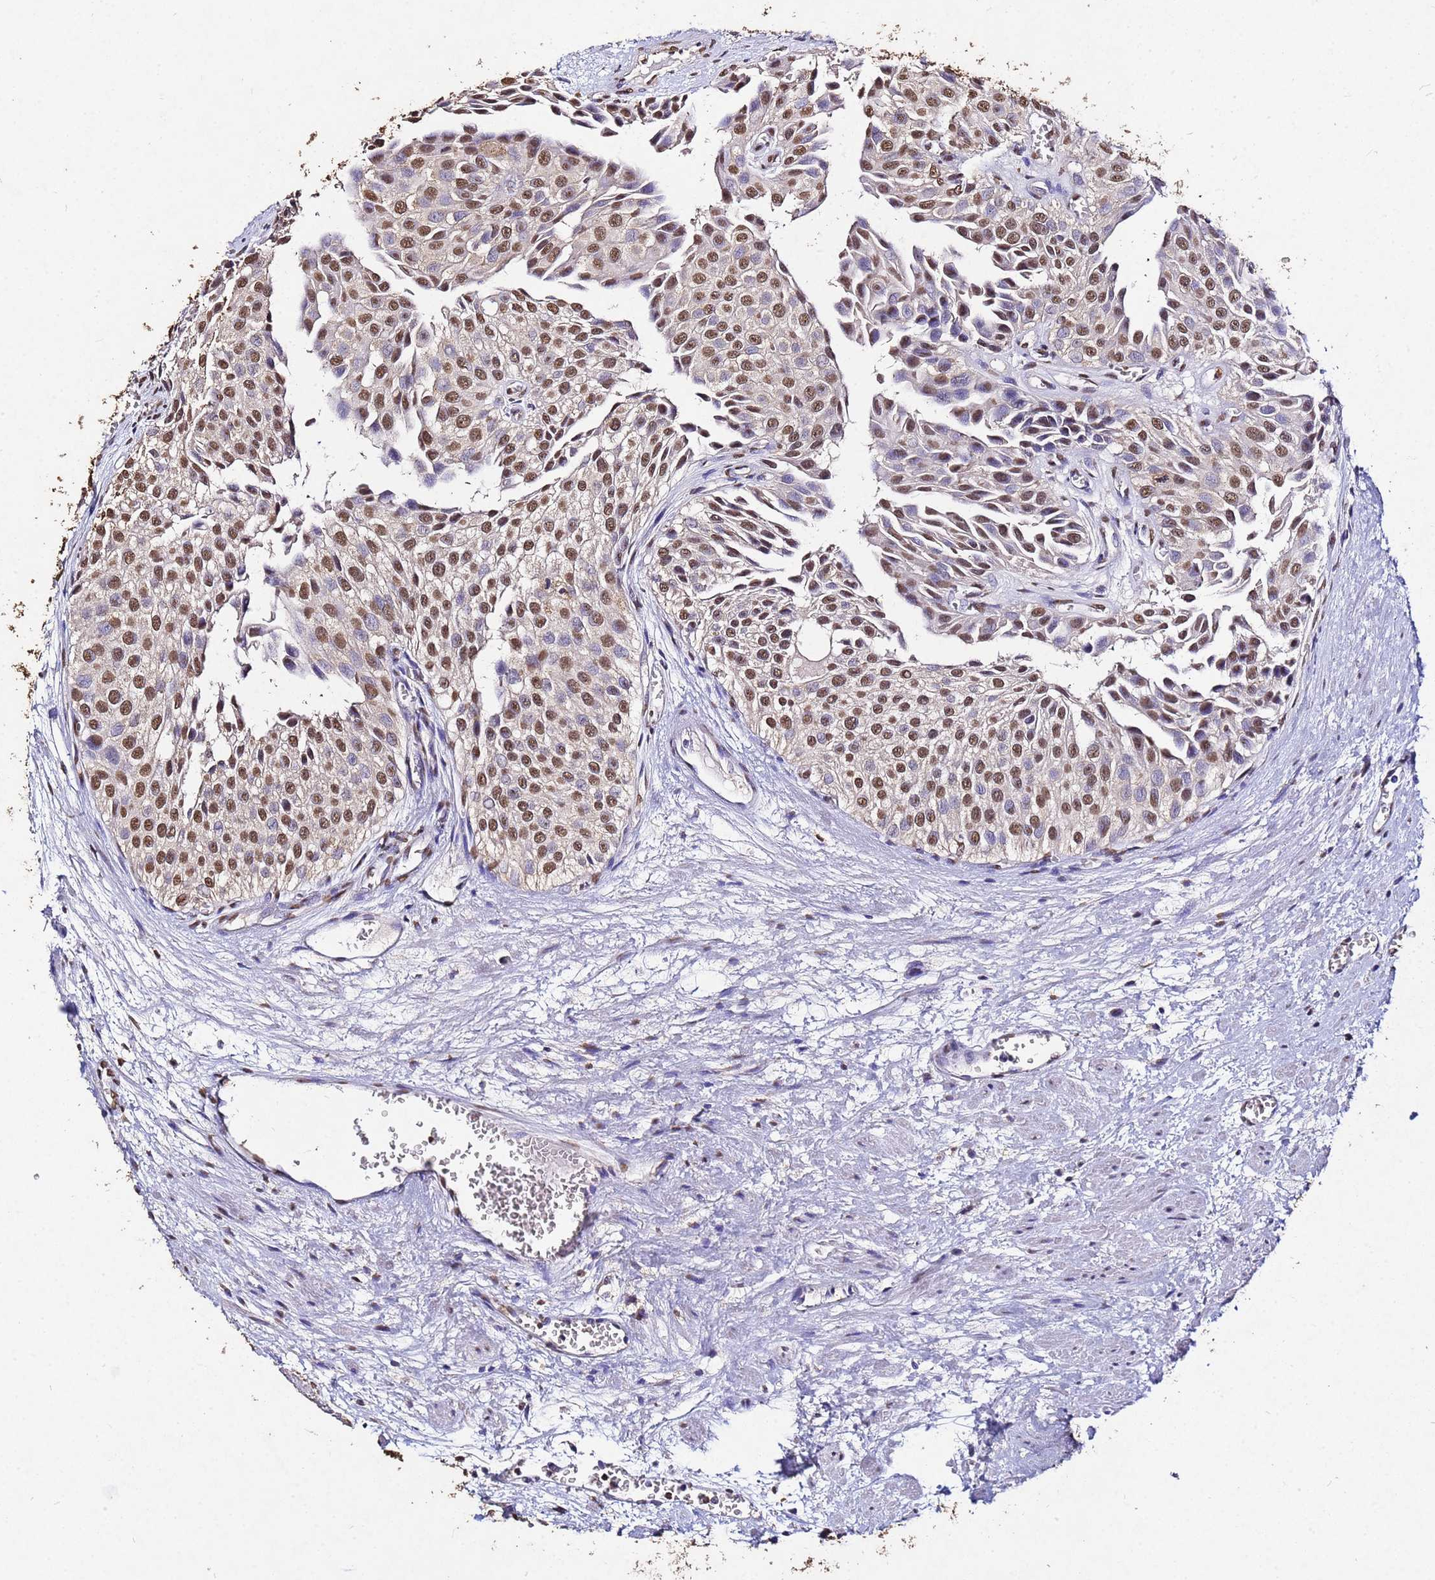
{"staining": {"intensity": "moderate", "quantity": ">75%", "location": "nuclear"}, "tissue": "urothelial cancer", "cell_type": "Tumor cells", "image_type": "cancer", "snomed": [{"axis": "morphology", "description": "Urothelial carcinoma, Low grade"}, {"axis": "topography", "description": "Urinary bladder"}], "caption": "Protein expression analysis of urothelial carcinoma (low-grade) reveals moderate nuclear staining in approximately >75% of tumor cells.", "gene": "MYOCD", "patient": {"sex": "male", "age": 88}}